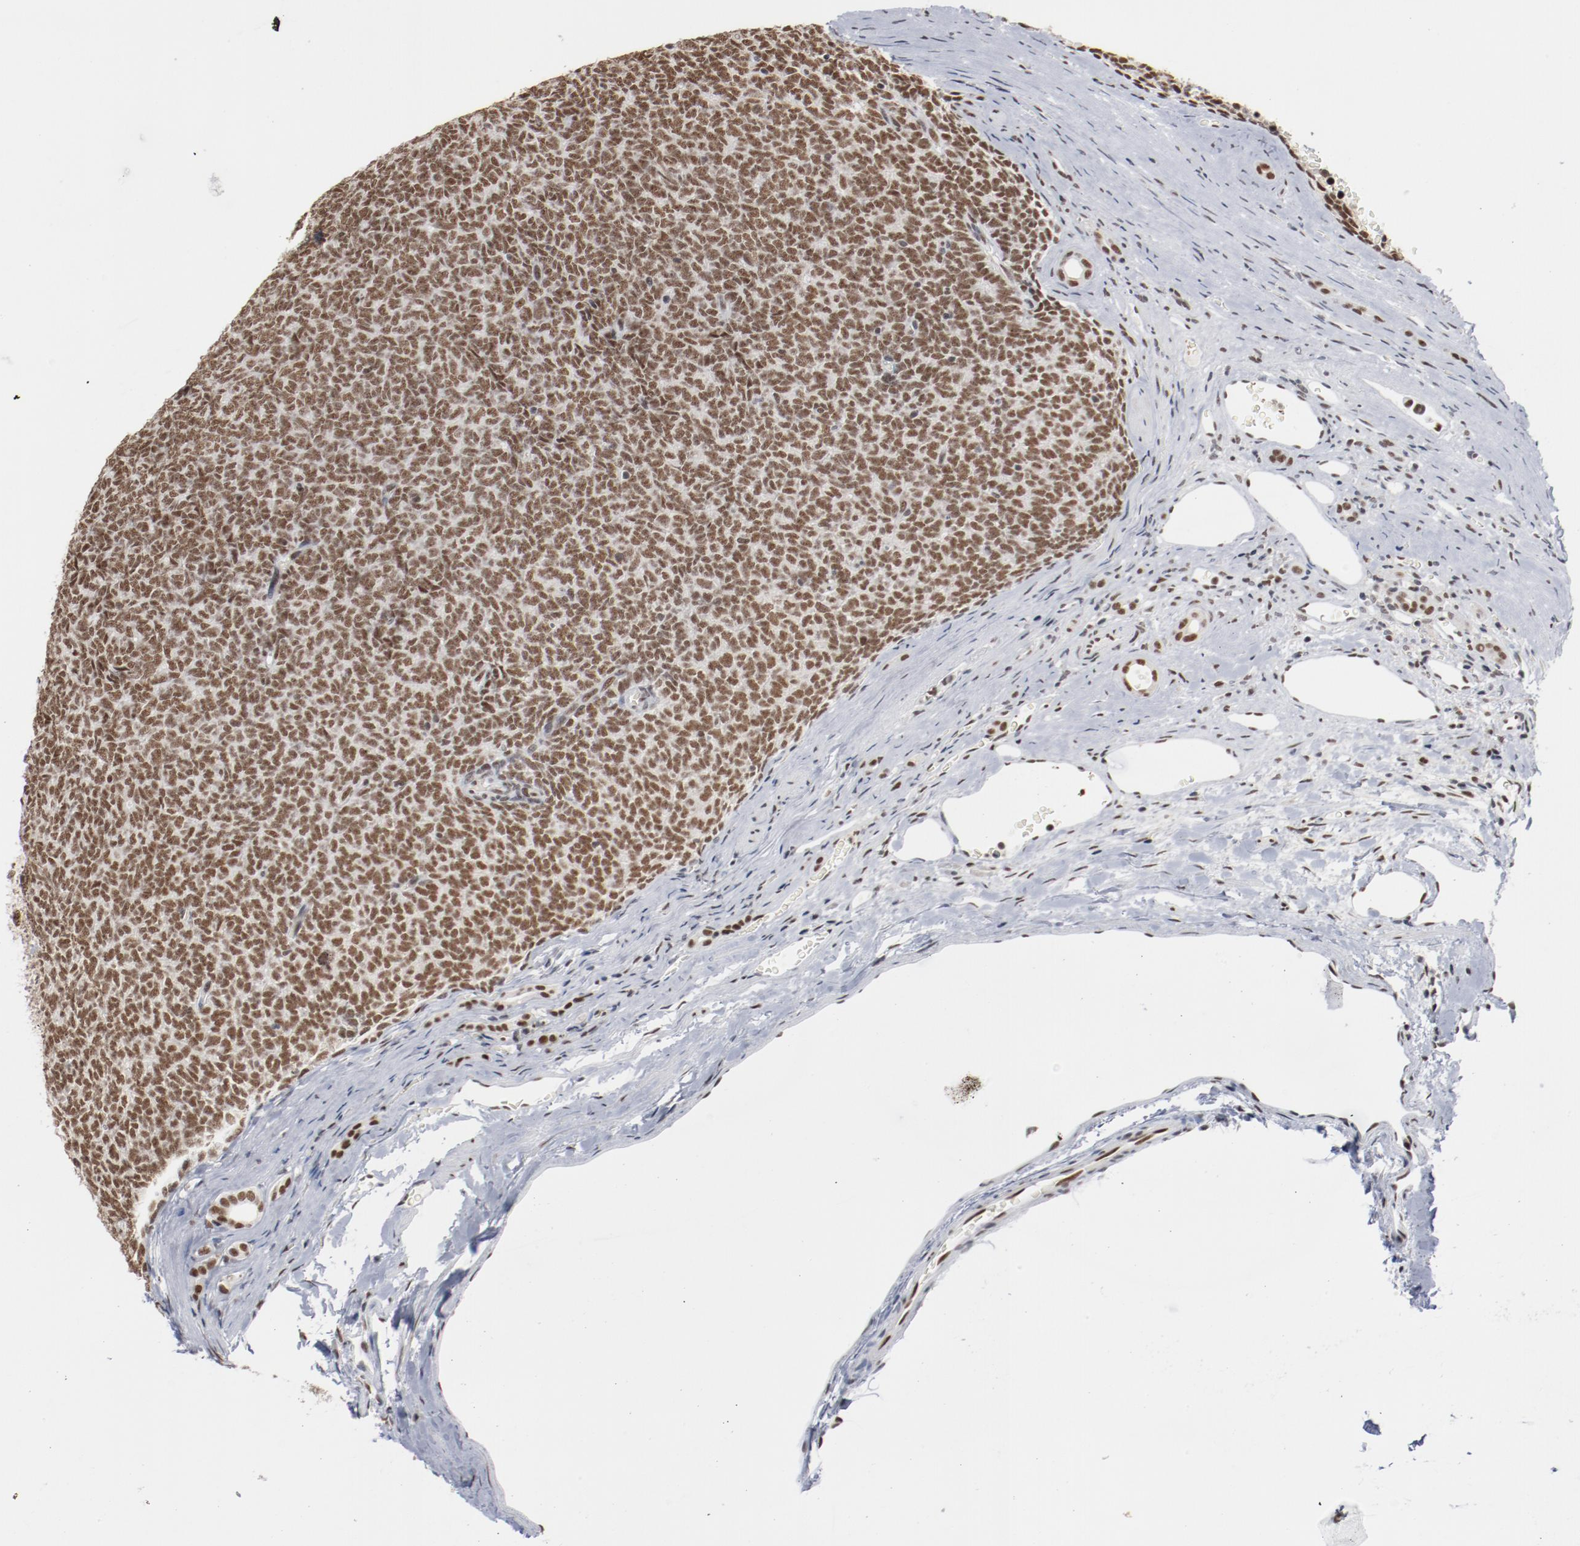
{"staining": {"intensity": "moderate", "quantity": ">75%", "location": "nuclear"}, "tissue": "renal cancer", "cell_type": "Tumor cells", "image_type": "cancer", "snomed": [{"axis": "morphology", "description": "Neoplasm, malignant, NOS"}, {"axis": "topography", "description": "Kidney"}], "caption": "Immunohistochemistry micrograph of neoplastic tissue: human renal cancer stained using immunohistochemistry (IHC) demonstrates medium levels of moderate protein expression localized specifically in the nuclear of tumor cells, appearing as a nuclear brown color.", "gene": "BUB3", "patient": {"sex": "male", "age": 28}}